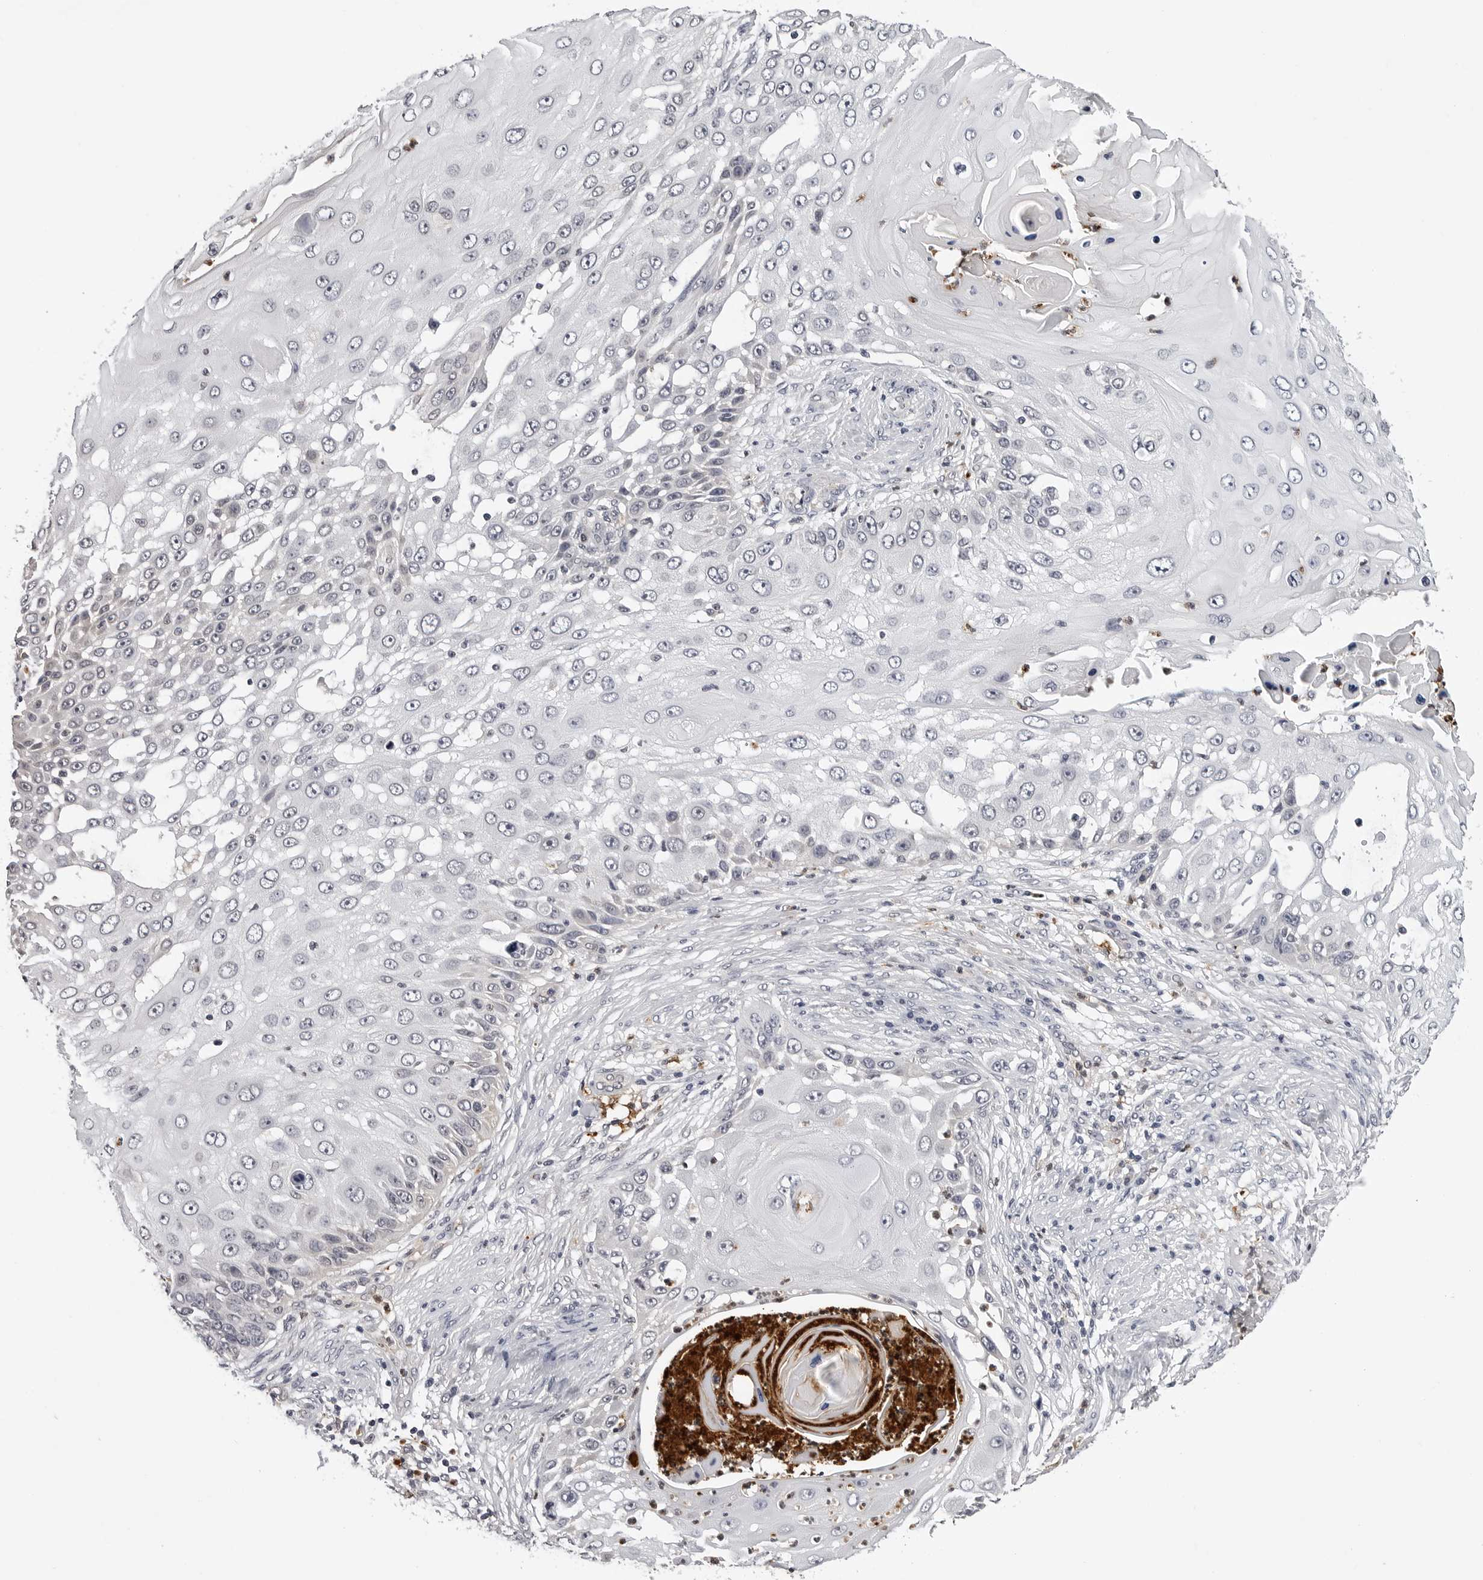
{"staining": {"intensity": "negative", "quantity": "none", "location": "none"}, "tissue": "skin cancer", "cell_type": "Tumor cells", "image_type": "cancer", "snomed": [{"axis": "morphology", "description": "Squamous cell carcinoma, NOS"}, {"axis": "topography", "description": "Skin"}], "caption": "Histopathology image shows no significant protein expression in tumor cells of skin squamous cell carcinoma. (Brightfield microscopy of DAB (3,3'-diaminobenzidine) immunohistochemistry (IHC) at high magnification).", "gene": "TRMT13", "patient": {"sex": "female", "age": 44}}